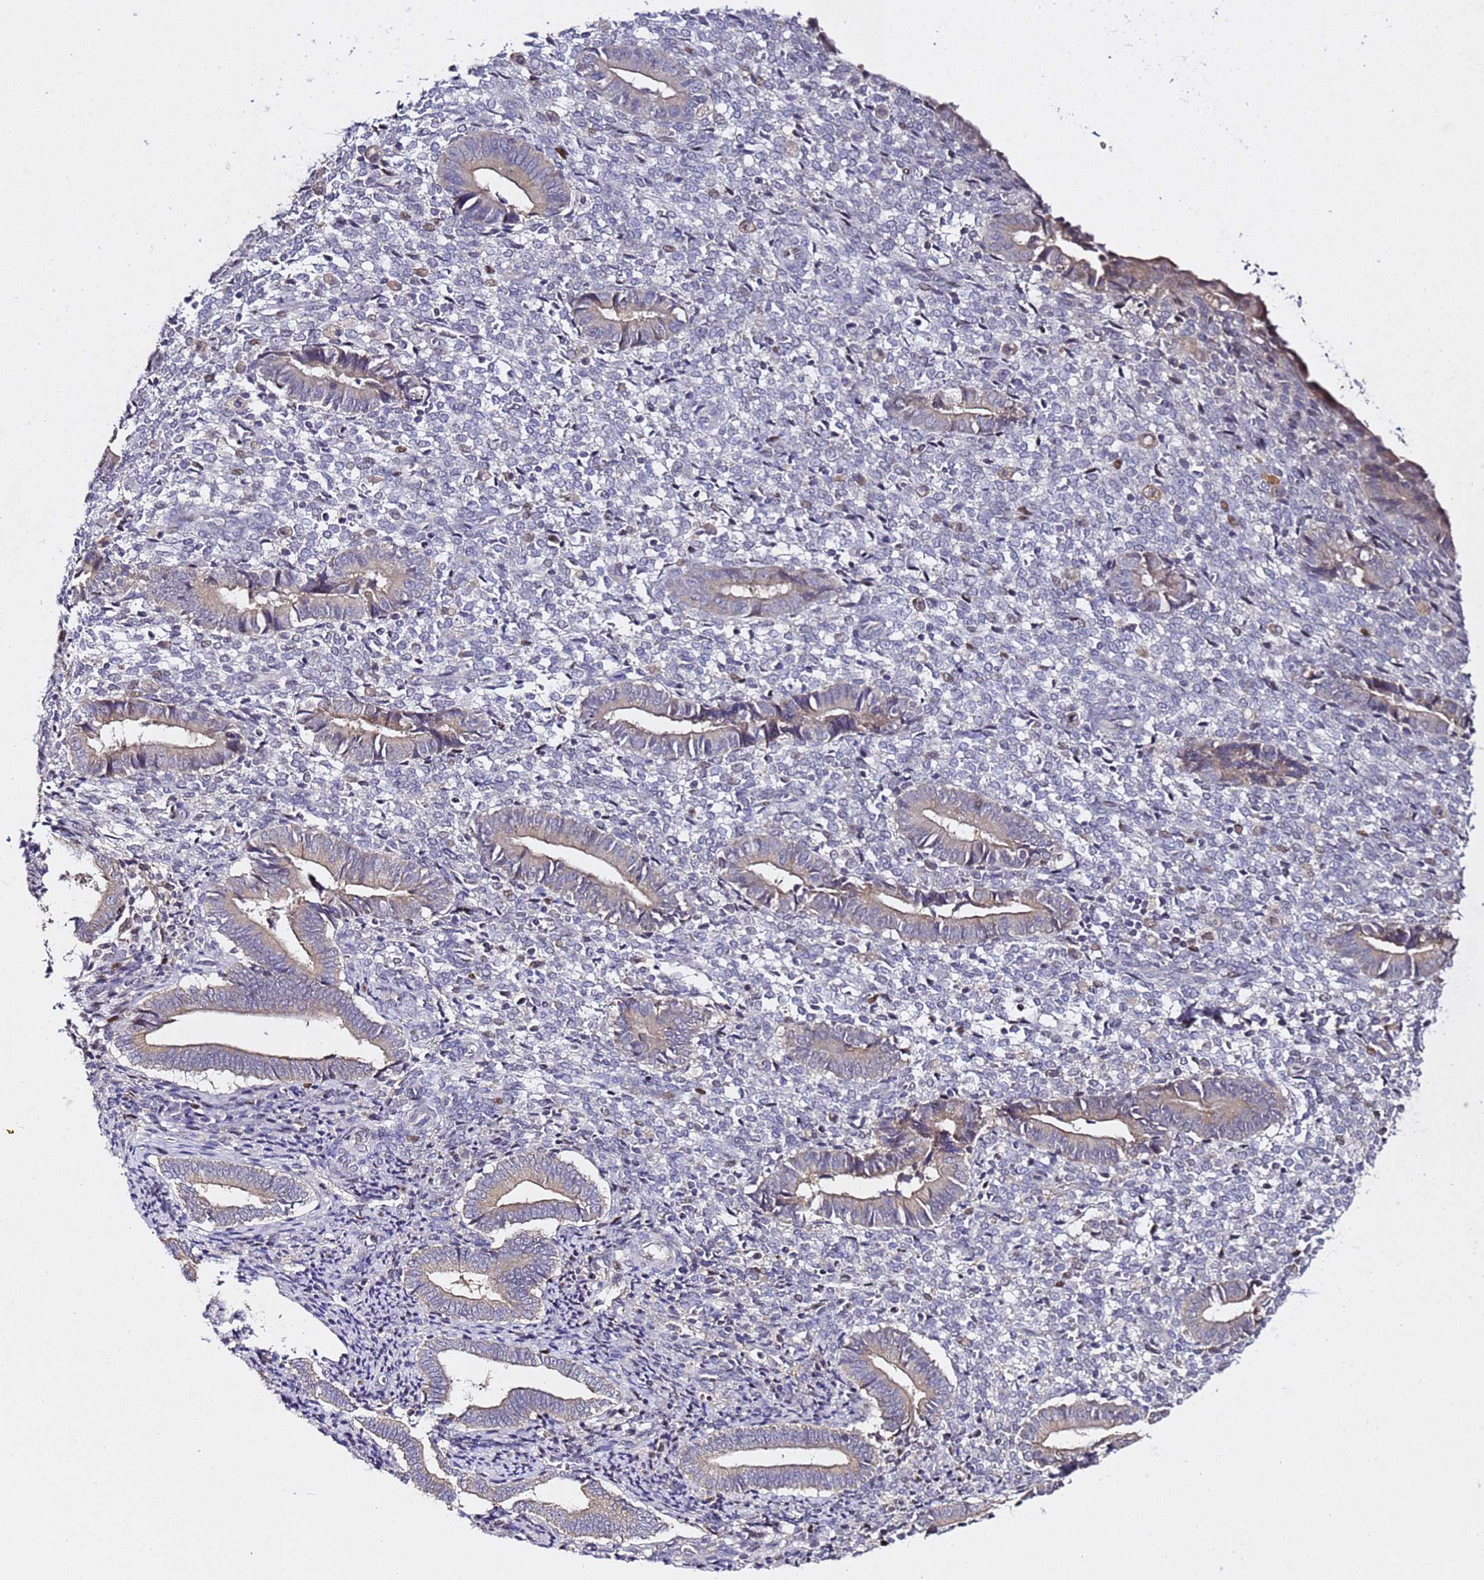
{"staining": {"intensity": "negative", "quantity": "none", "location": "none"}, "tissue": "endometrium", "cell_type": "Cells in endometrial stroma", "image_type": "normal", "snomed": [{"axis": "morphology", "description": "Normal tissue, NOS"}, {"axis": "topography", "description": "Other"}, {"axis": "topography", "description": "Endometrium"}], "caption": "Protein analysis of benign endometrium demonstrates no significant expression in cells in endometrial stroma.", "gene": "ALG3", "patient": {"sex": "female", "age": 44}}